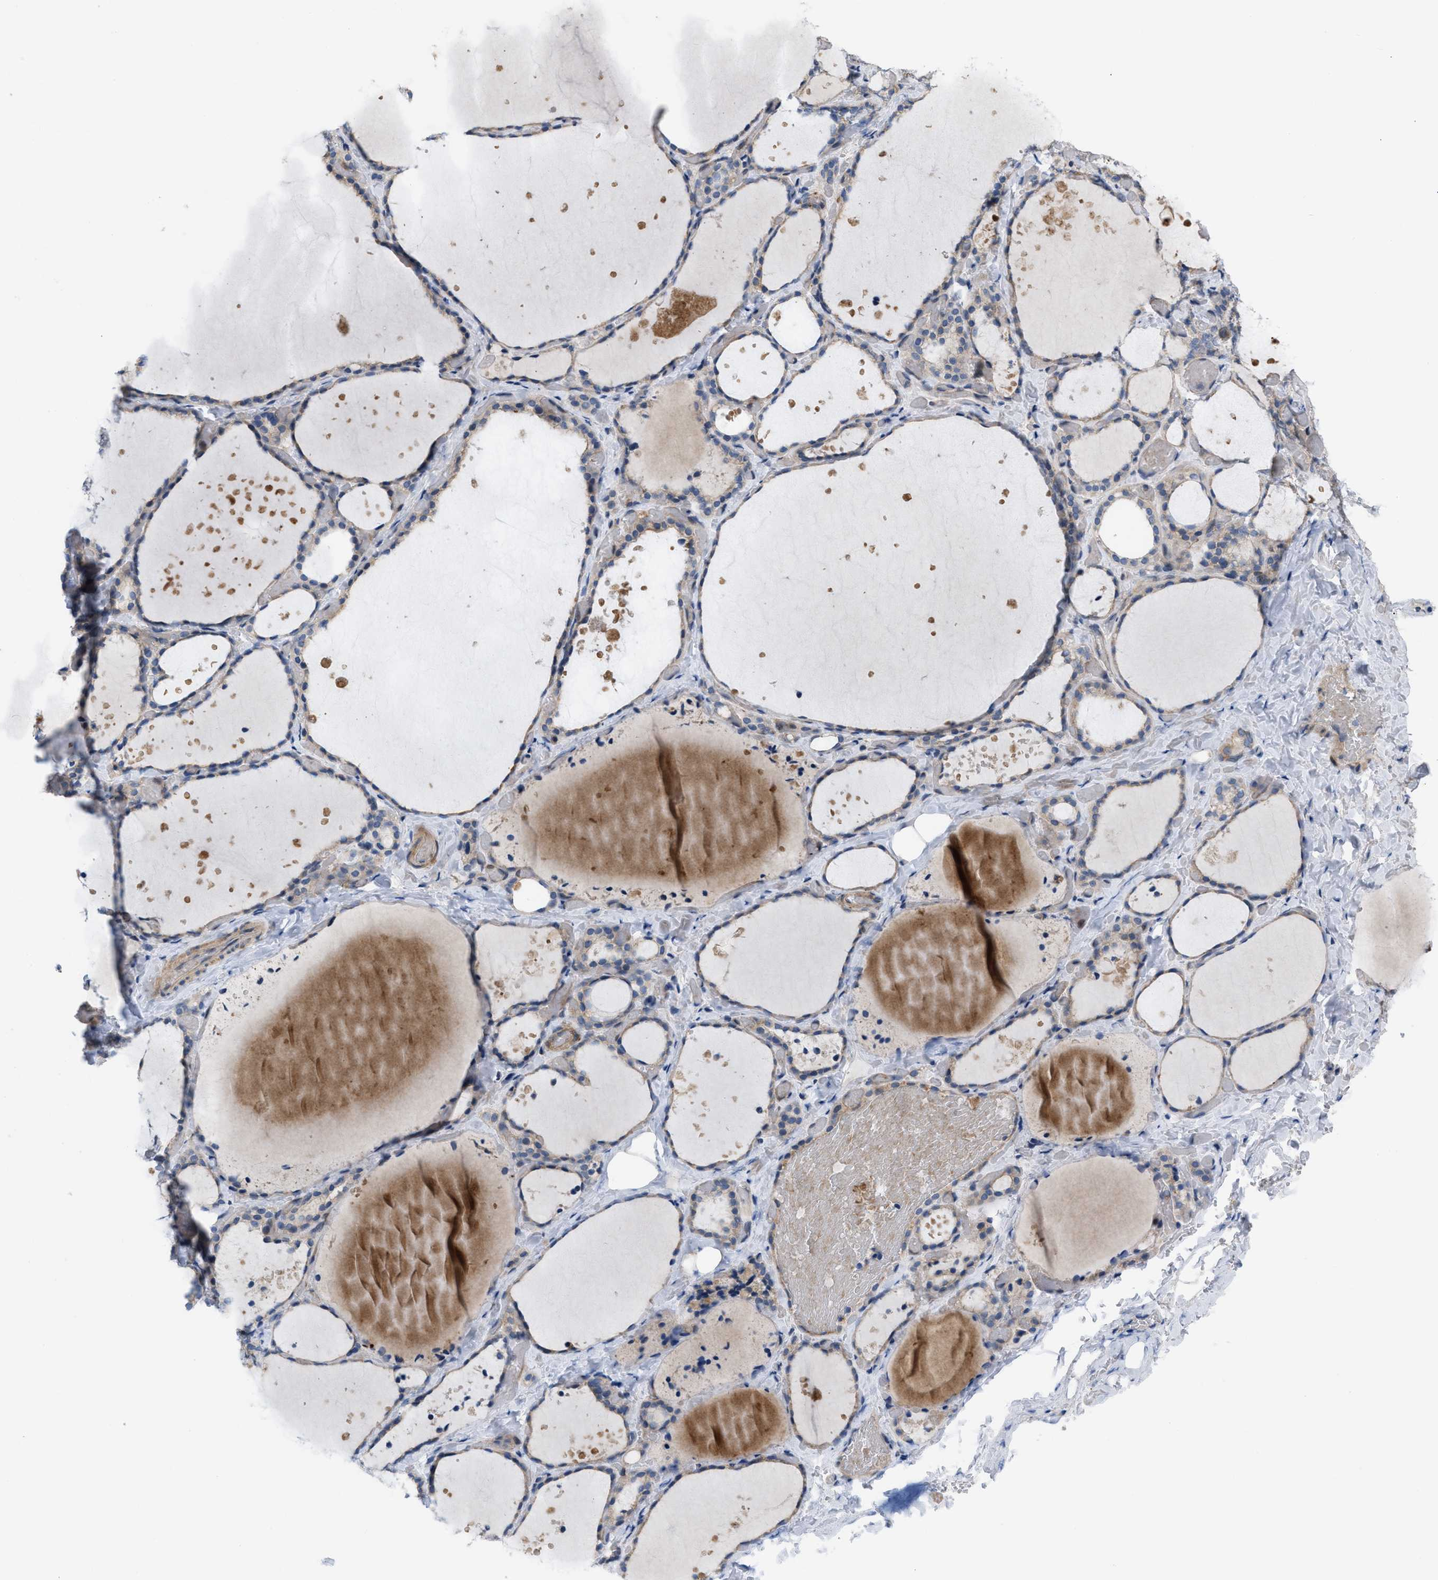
{"staining": {"intensity": "weak", "quantity": "25%-75%", "location": "cytoplasmic/membranous"}, "tissue": "thyroid gland", "cell_type": "Glandular cells", "image_type": "normal", "snomed": [{"axis": "morphology", "description": "Normal tissue, NOS"}, {"axis": "topography", "description": "Thyroid gland"}], "caption": "Thyroid gland stained with immunohistochemistry displays weak cytoplasmic/membranous expression in about 25%-75% of glandular cells.", "gene": "NDEL1", "patient": {"sex": "female", "age": 44}}